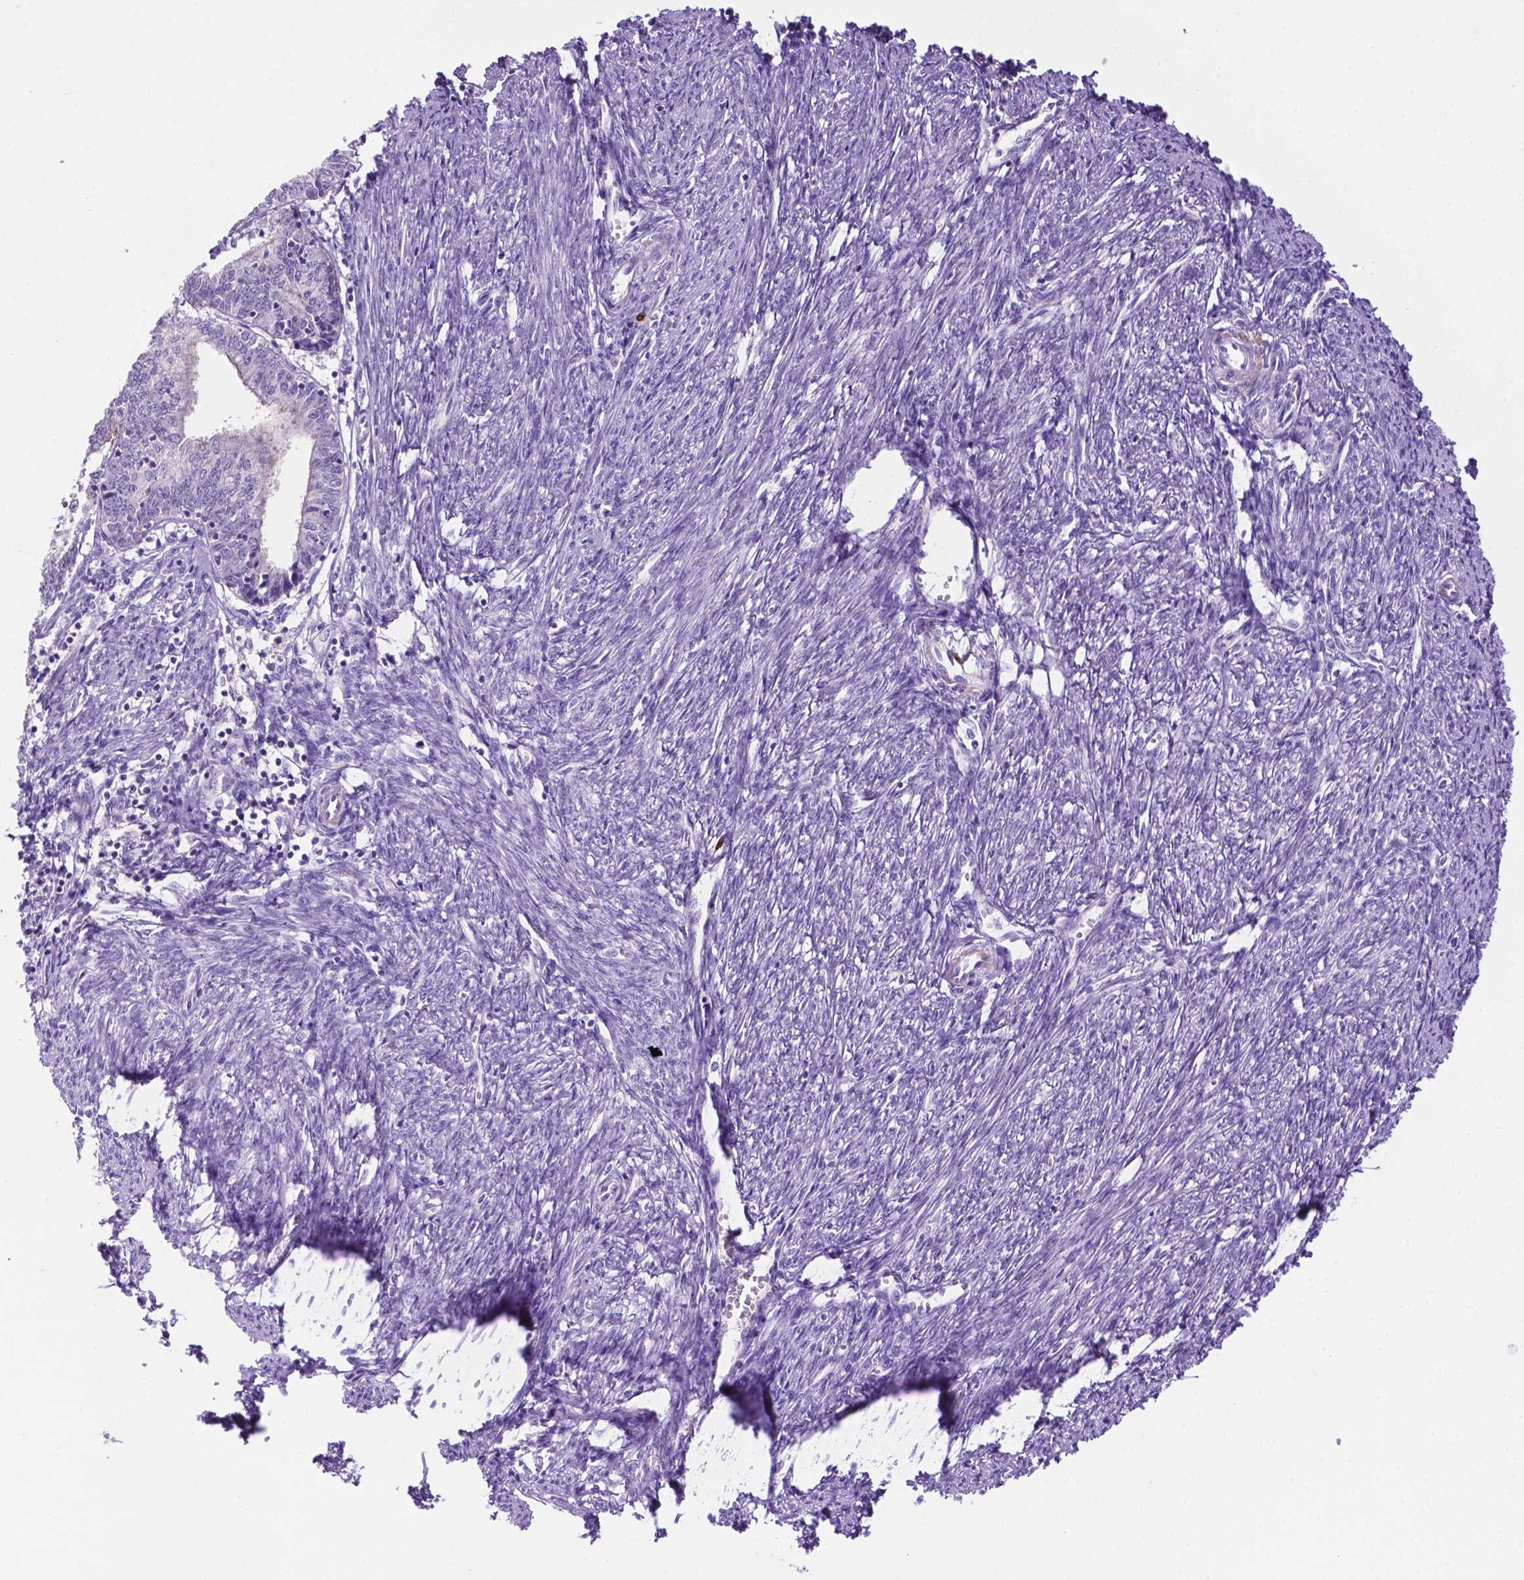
{"staining": {"intensity": "negative", "quantity": "none", "location": "none"}, "tissue": "endometrial cancer", "cell_type": "Tumor cells", "image_type": "cancer", "snomed": [{"axis": "morphology", "description": "Adenocarcinoma, NOS"}, {"axis": "topography", "description": "Endometrium"}], "caption": "The micrograph reveals no significant expression in tumor cells of adenocarcinoma (endometrial). (Immunohistochemistry (ihc), brightfield microscopy, high magnification).", "gene": "MMP27", "patient": {"sex": "female", "age": 61}}